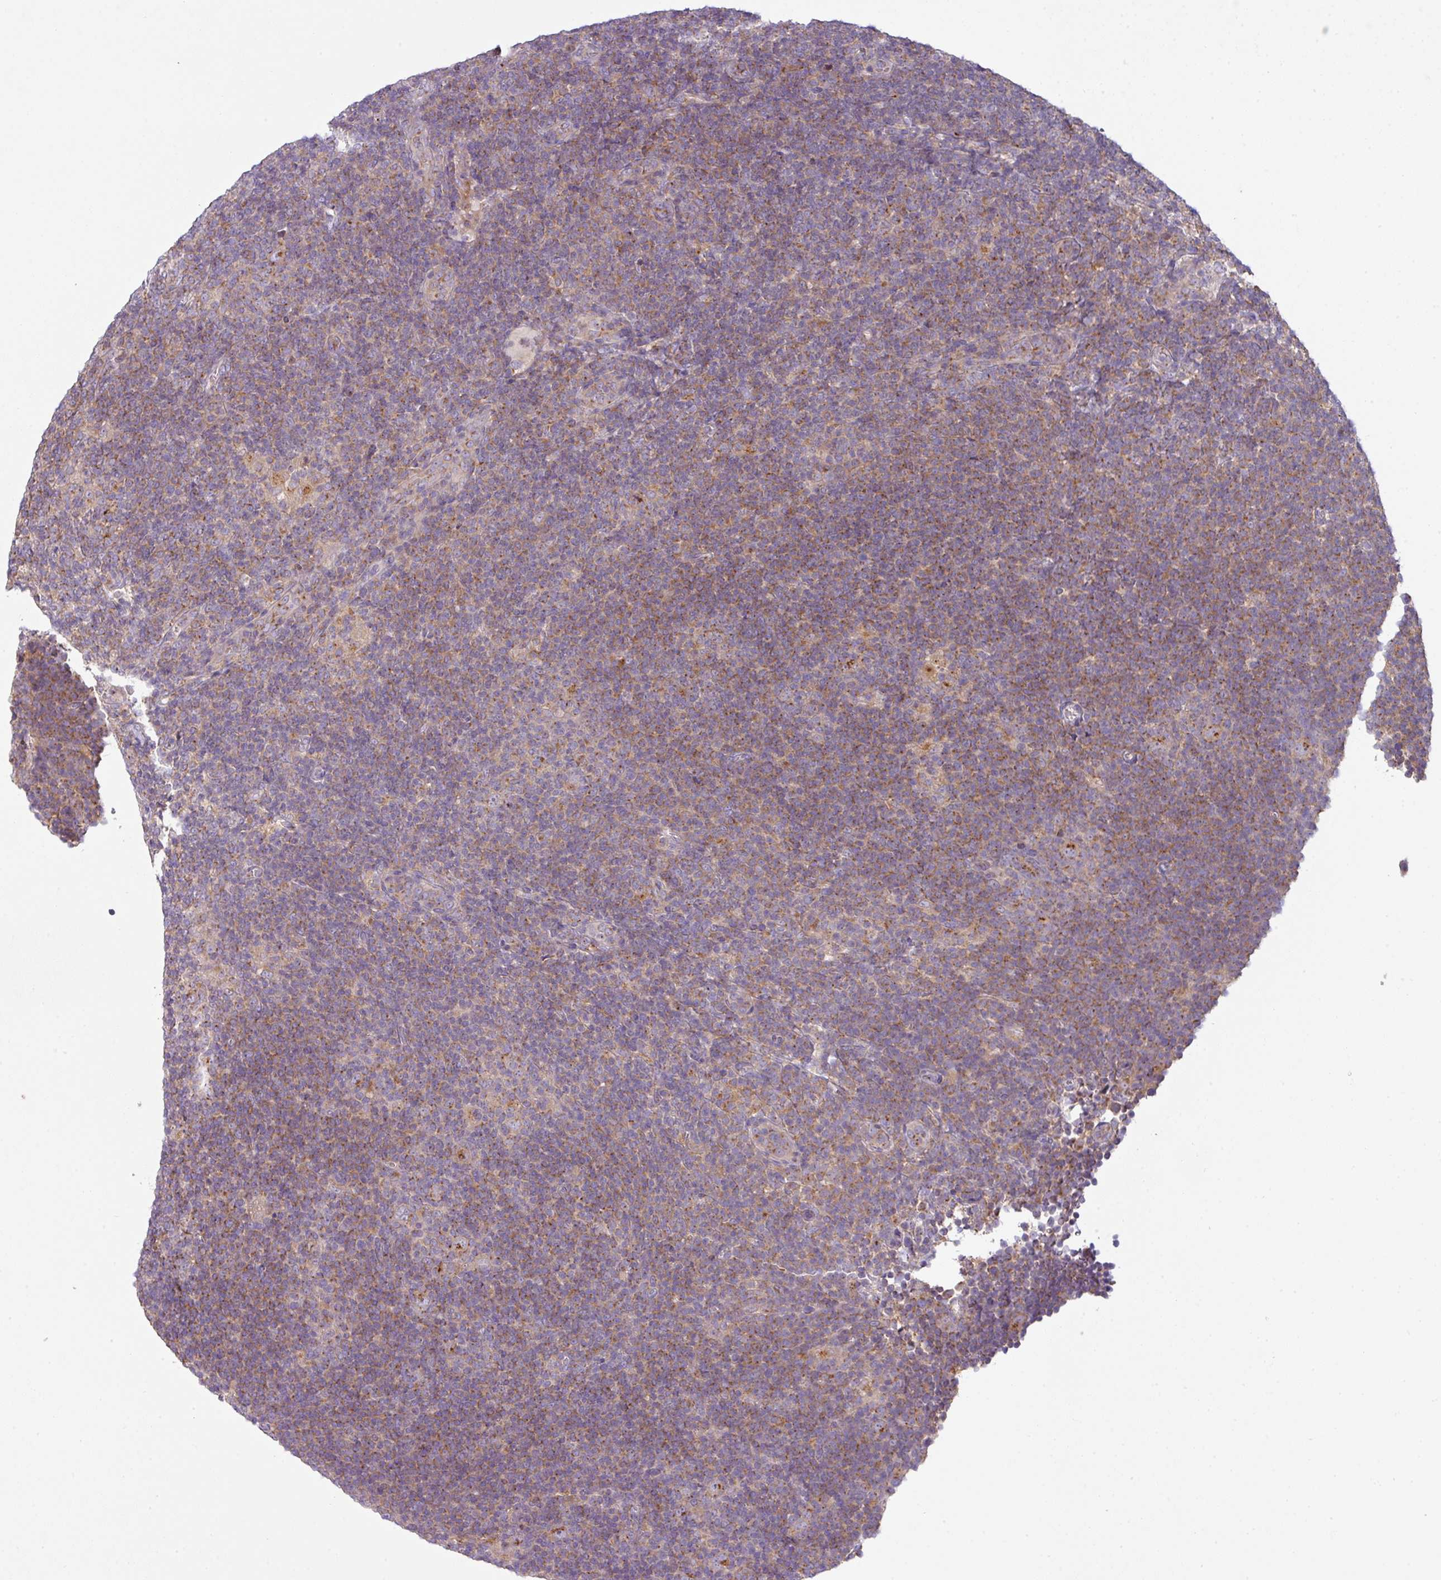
{"staining": {"intensity": "weak", "quantity": "<25%", "location": "cytoplasmic/membranous"}, "tissue": "lymphoma", "cell_type": "Tumor cells", "image_type": "cancer", "snomed": [{"axis": "morphology", "description": "Hodgkin's disease, NOS"}, {"axis": "topography", "description": "Lymph node"}], "caption": "This is an IHC photomicrograph of lymphoma. There is no positivity in tumor cells.", "gene": "VTI1A", "patient": {"sex": "female", "age": 57}}